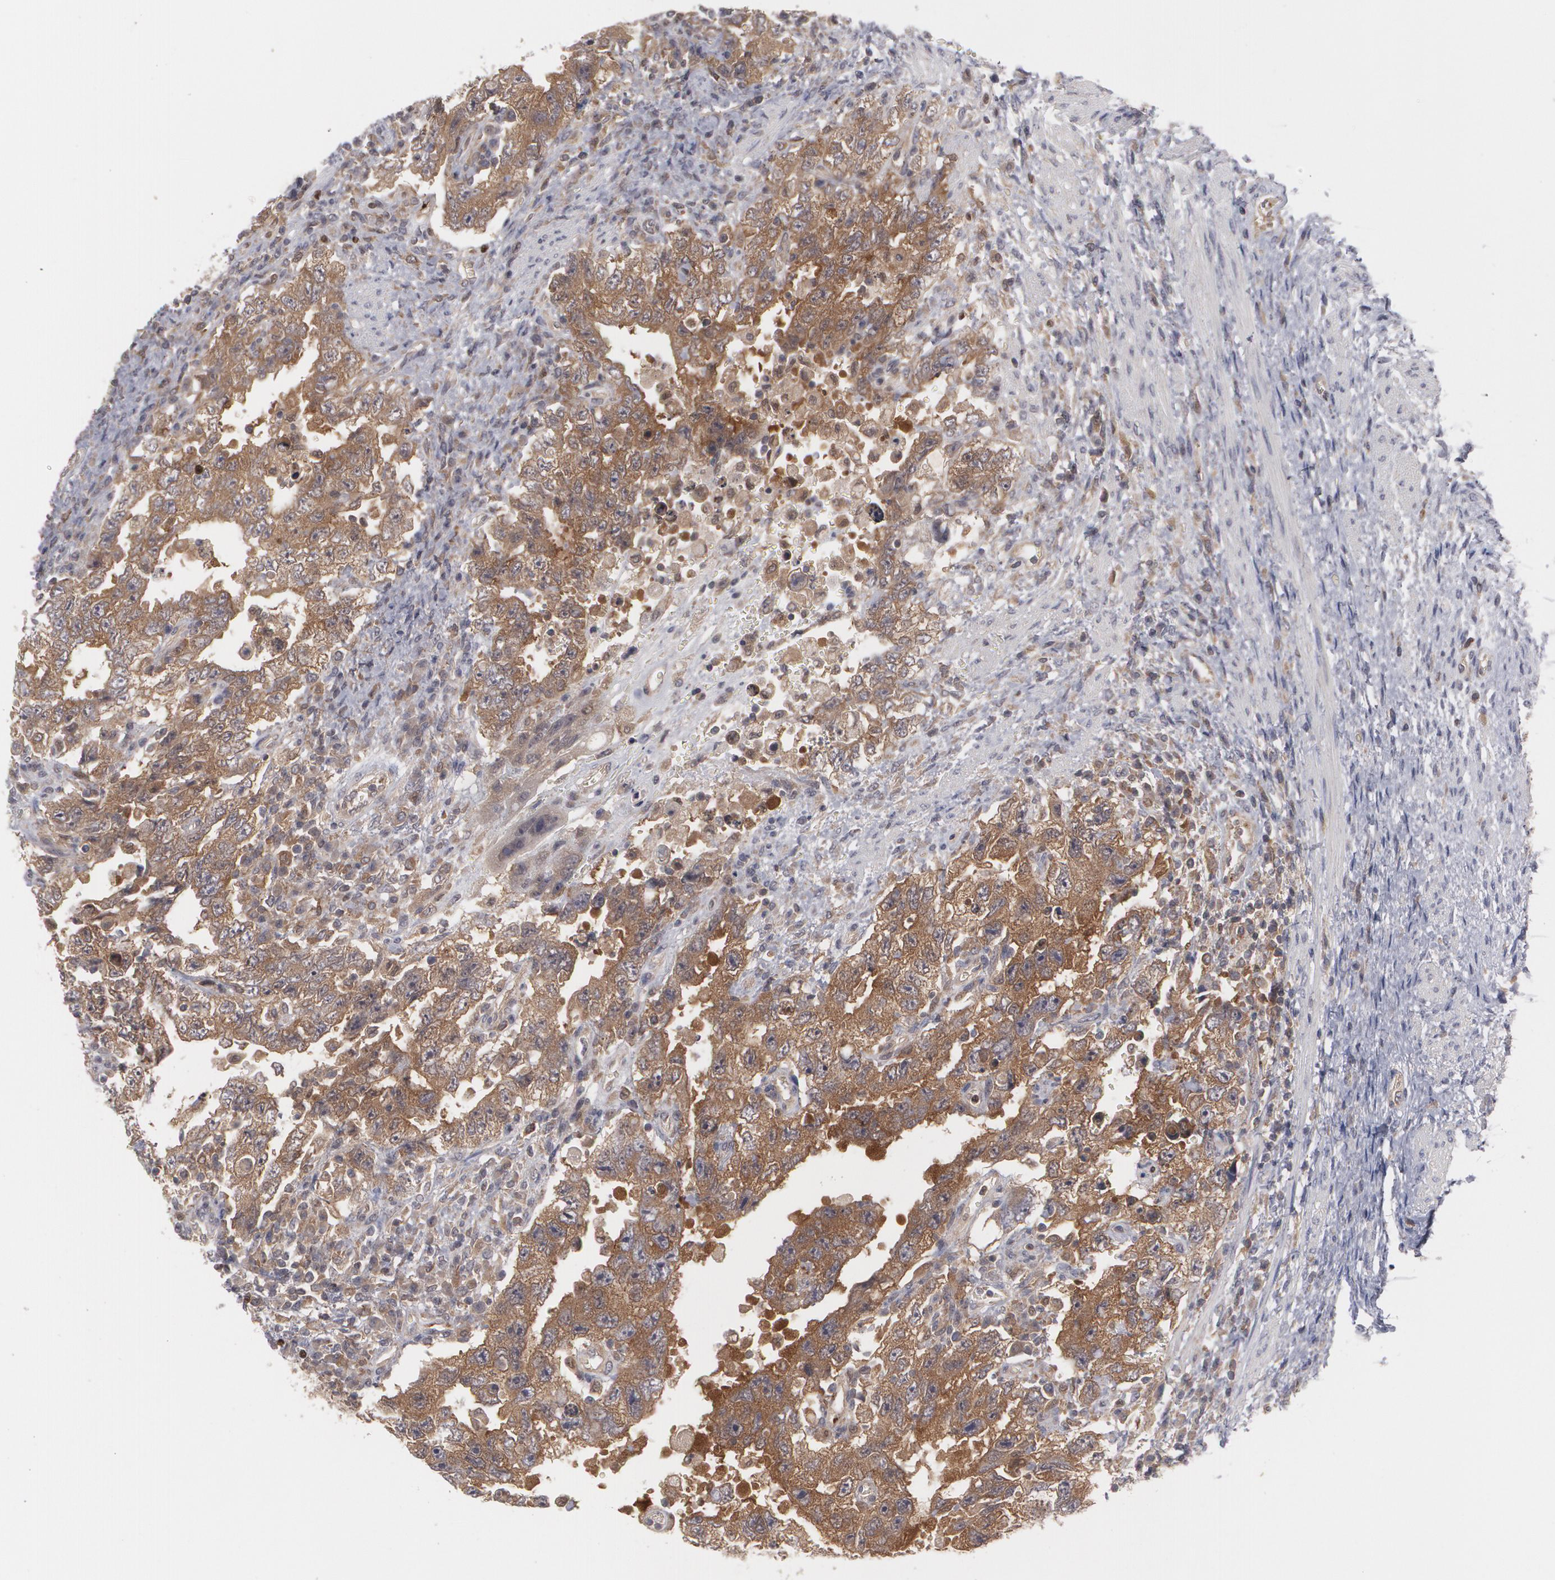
{"staining": {"intensity": "moderate", "quantity": ">75%", "location": "cytoplasmic/membranous"}, "tissue": "testis cancer", "cell_type": "Tumor cells", "image_type": "cancer", "snomed": [{"axis": "morphology", "description": "Carcinoma, Embryonal, NOS"}, {"axis": "topography", "description": "Testis"}], "caption": "Human testis cancer stained with a brown dye displays moderate cytoplasmic/membranous positive expression in about >75% of tumor cells.", "gene": "HTT", "patient": {"sex": "male", "age": 26}}